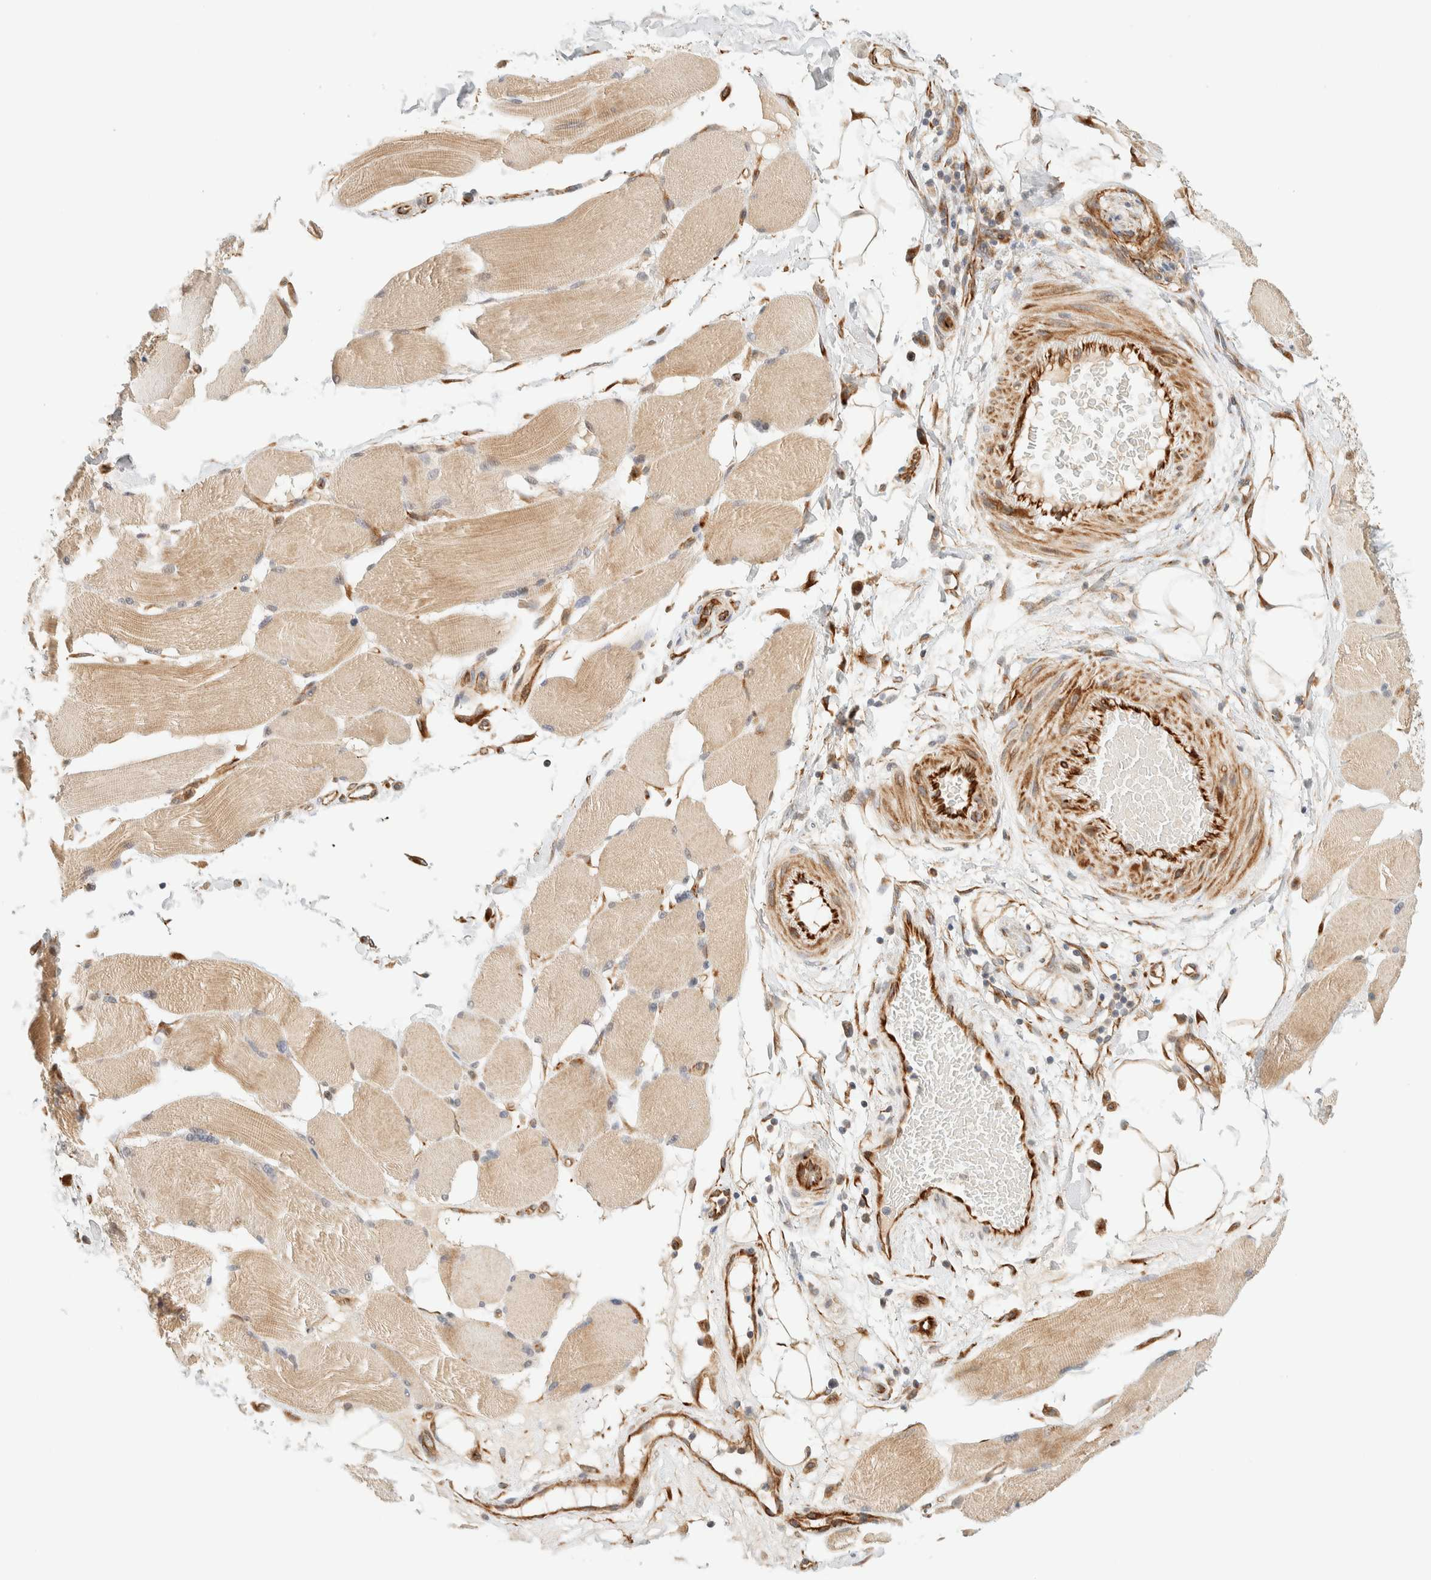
{"staining": {"intensity": "moderate", "quantity": ">75%", "location": "cytoplasmic/membranous"}, "tissue": "skeletal muscle", "cell_type": "Myocytes", "image_type": "normal", "snomed": [{"axis": "morphology", "description": "Normal tissue, NOS"}, {"axis": "topography", "description": "Skin"}, {"axis": "topography", "description": "Skeletal muscle"}], "caption": "Protein staining of unremarkable skeletal muscle shows moderate cytoplasmic/membranous staining in about >75% of myocytes. Immunohistochemistry (ihc) stains the protein in brown and the nuclei are stained blue.", "gene": "FAT1", "patient": {"sex": "male", "age": 83}}